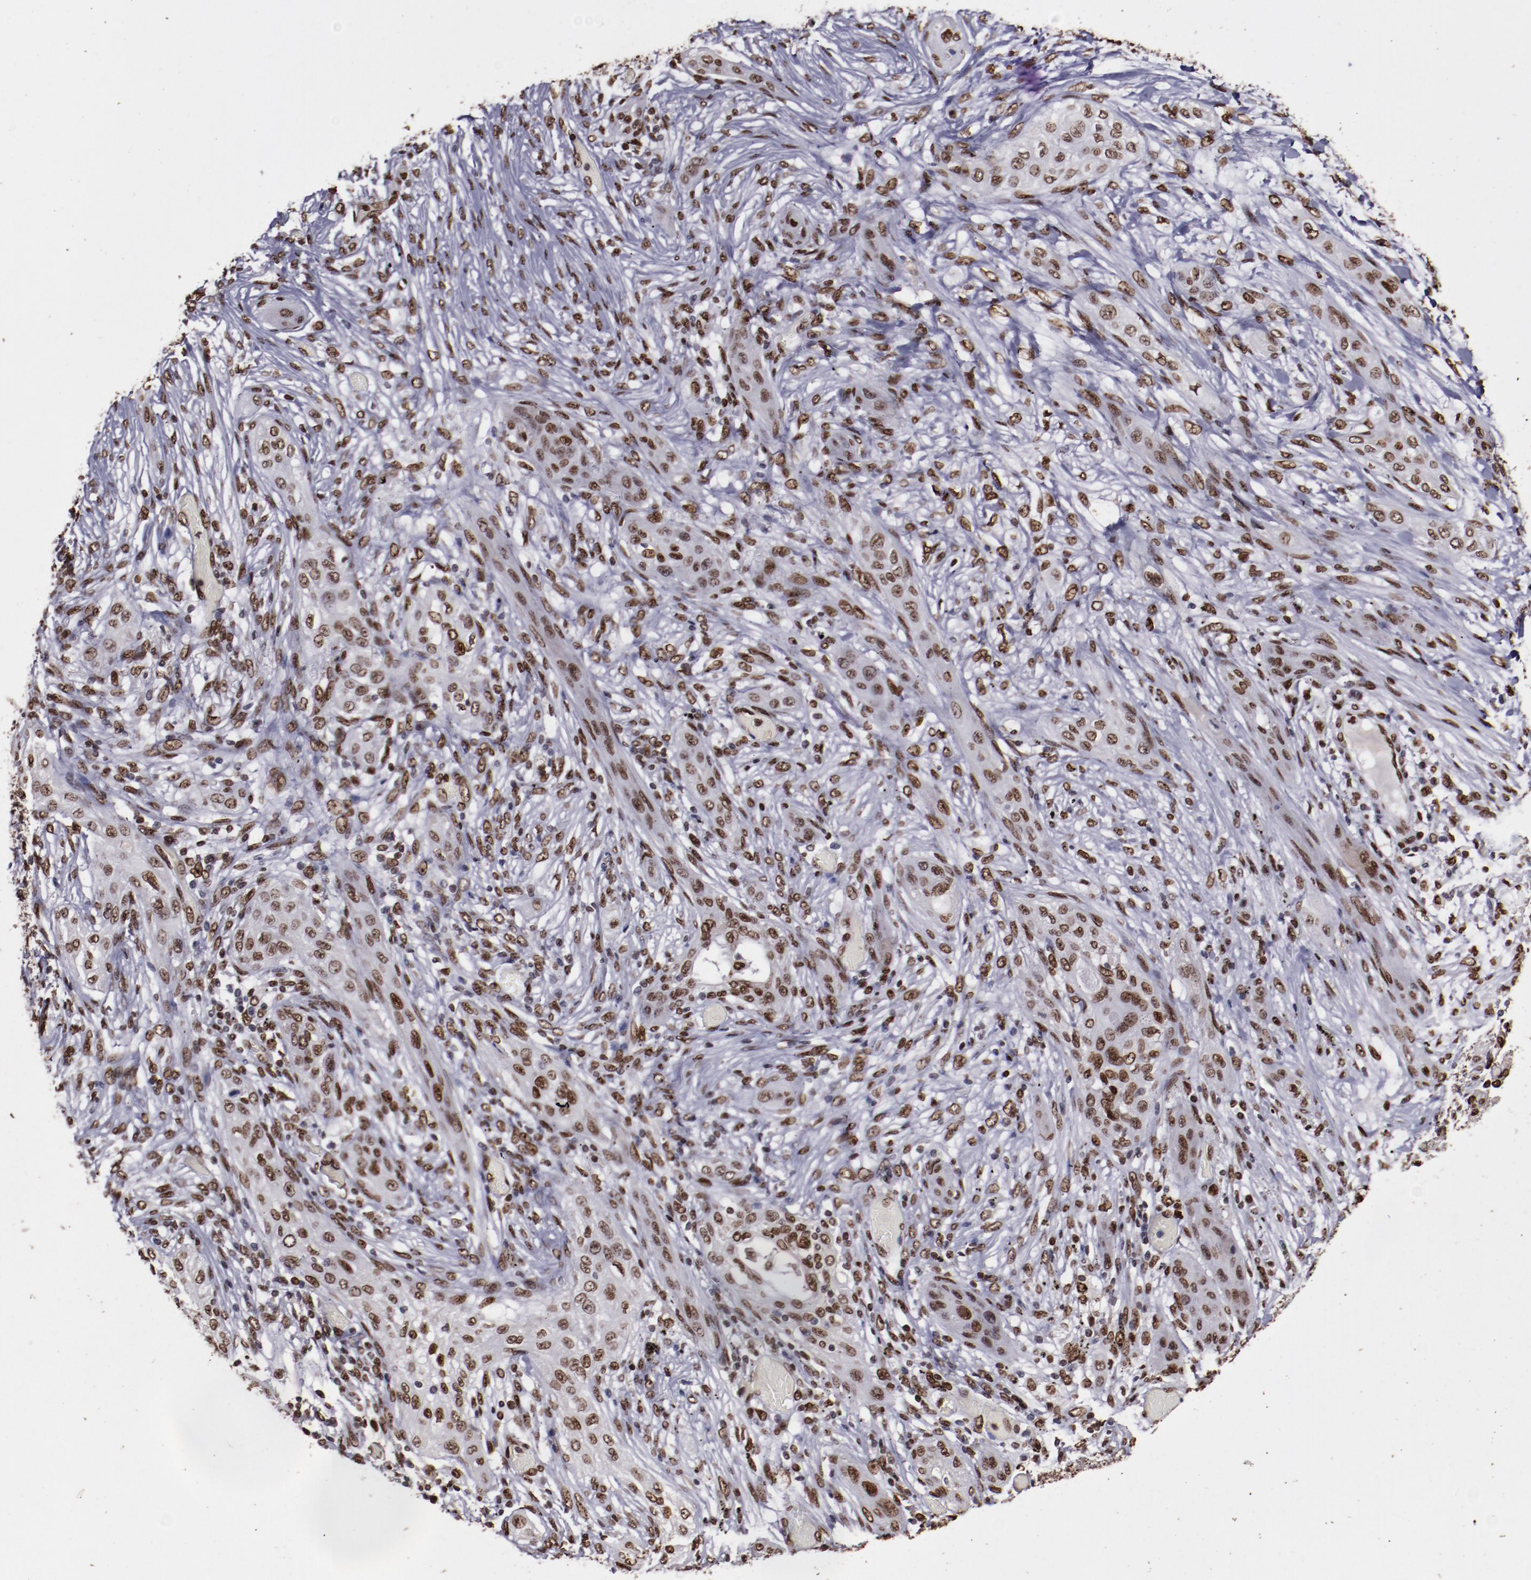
{"staining": {"intensity": "moderate", "quantity": ">75%", "location": "nuclear"}, "tissue": "lung cancer", "cell_type": "Tumor cells", "image_type": "cancer", "snomed": [{"axis": "morphology", "description": "Squamous cell carcinoma, NOS"}, {"axis": "topography", "description": "Lung"}], "caption": "Tumor cells exhibit medium levels of moderate nuclear staining in about >75% of cells in human lung squamous cell carcinoma. The staining was performed using DAB, with brown indicating positive protein expression. Nuclei are stained blue with hematoxylin.", "gene": "APEX1", "patient": {"sex": "female", "age": 47}}